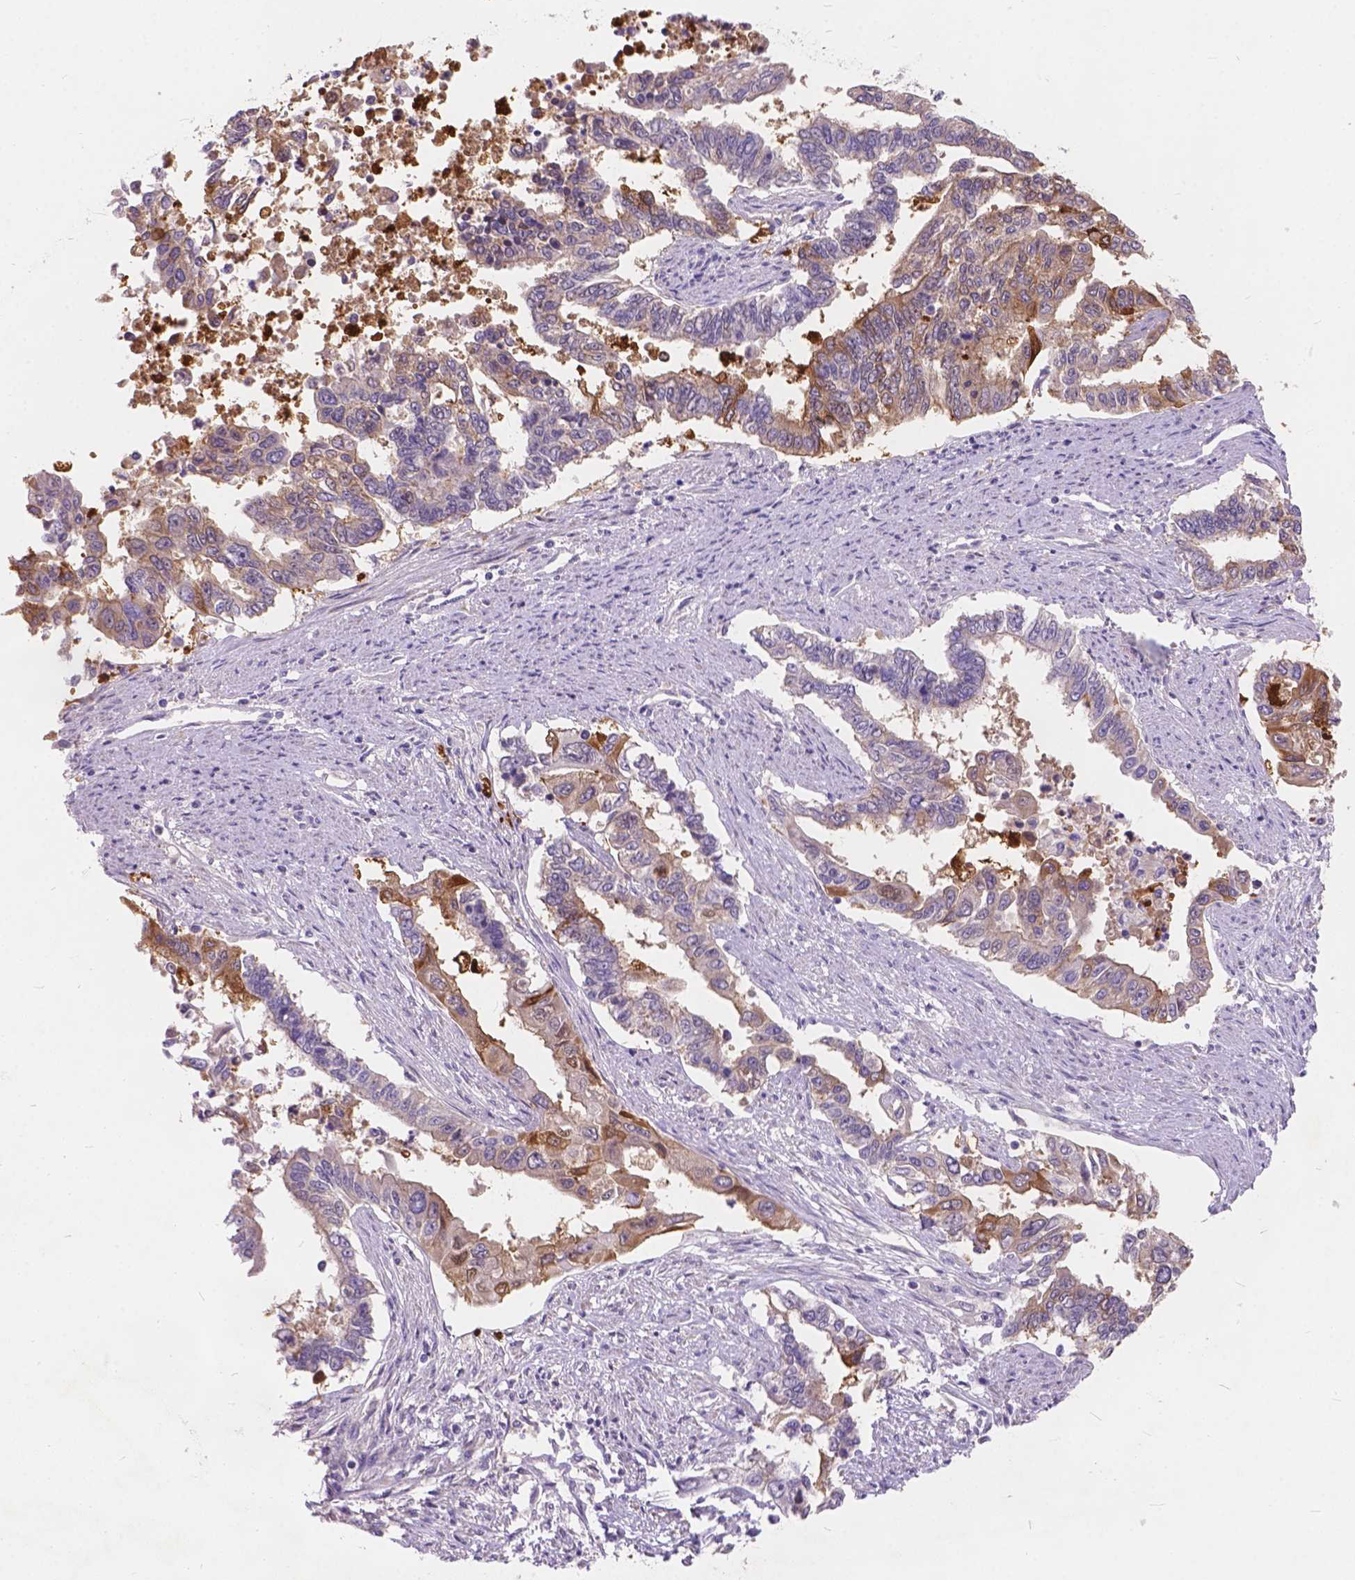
{"staining": {"intensity": "moderate", "quantity": "<25%", "location": "cytoplasmic/membranous"}, "tissue": "endometrial cancer", "cell_type": "Tumor cells", "image_type": "cancer", "snomed": [{"axis": "morphology", "description": "Adenocarcinoma, NOS"}, {"axis": "topography", "description": "Uterus"}], "caption": "The photomicrograph displays immunohistochemical staining of adenocarcinoma (endometrial). There is moderate cytoplasmic/membranous staining is identified in about <25% of tumor cells. The protein of interest is shown in brown color, while the nuclei are stained blue.", "gene": "PEX11G", "patient": {"sex": "female", "age": 59}}